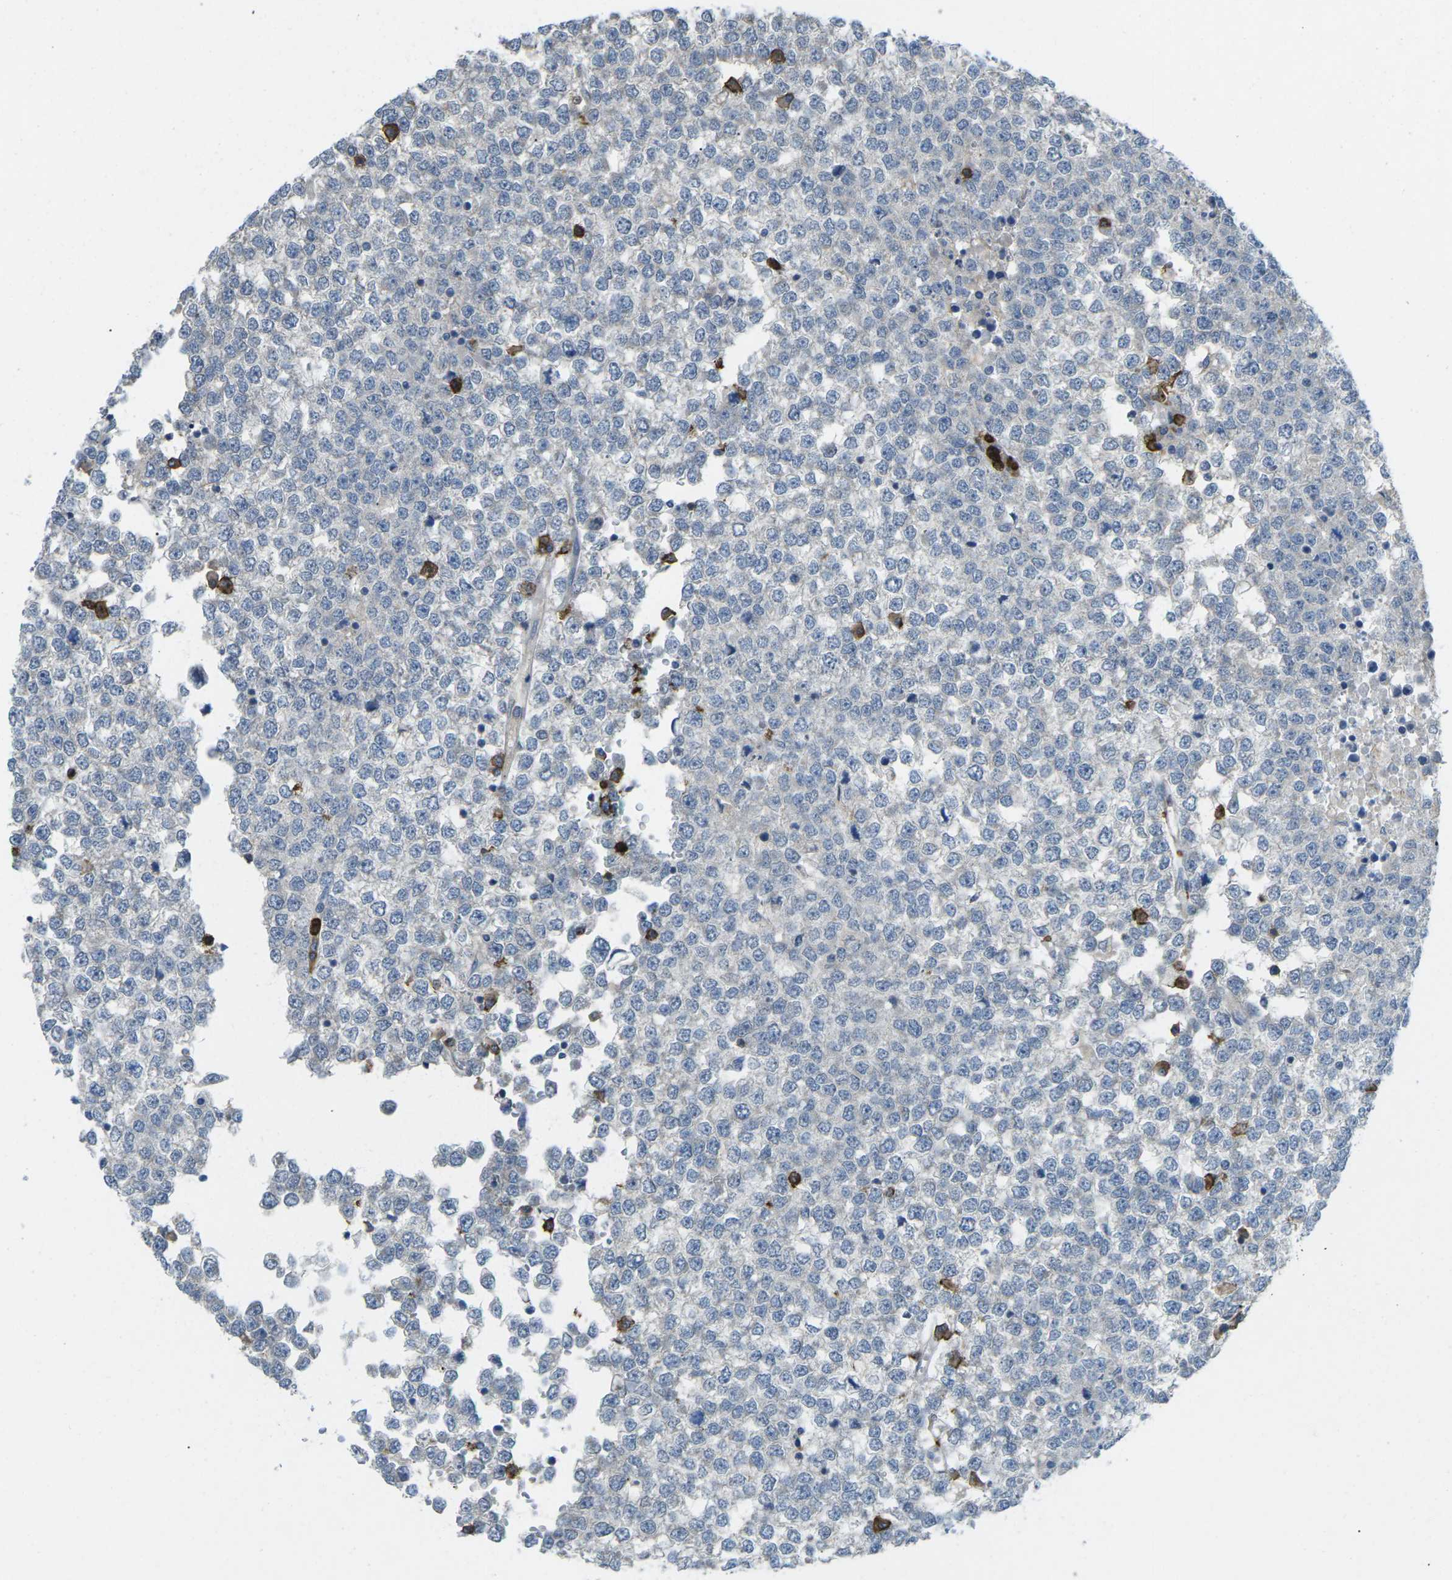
{"staining": {"intensity": "negative", "quantity": "none", "location": "none"}, "tissue": "testis cancer", "cell_type": "Tumor cells", "image_type": "cancer", "snomed": [{"axis": "morphology", "description": "Seminoma, NOS"}, {"axis": "topography", "description": "Testis"}], "caption": "A micrograph of human testis seminoma is negative for staining in tumor cells.", "gene": "CD19", "patient": {"sex": "male", "age": 65}}